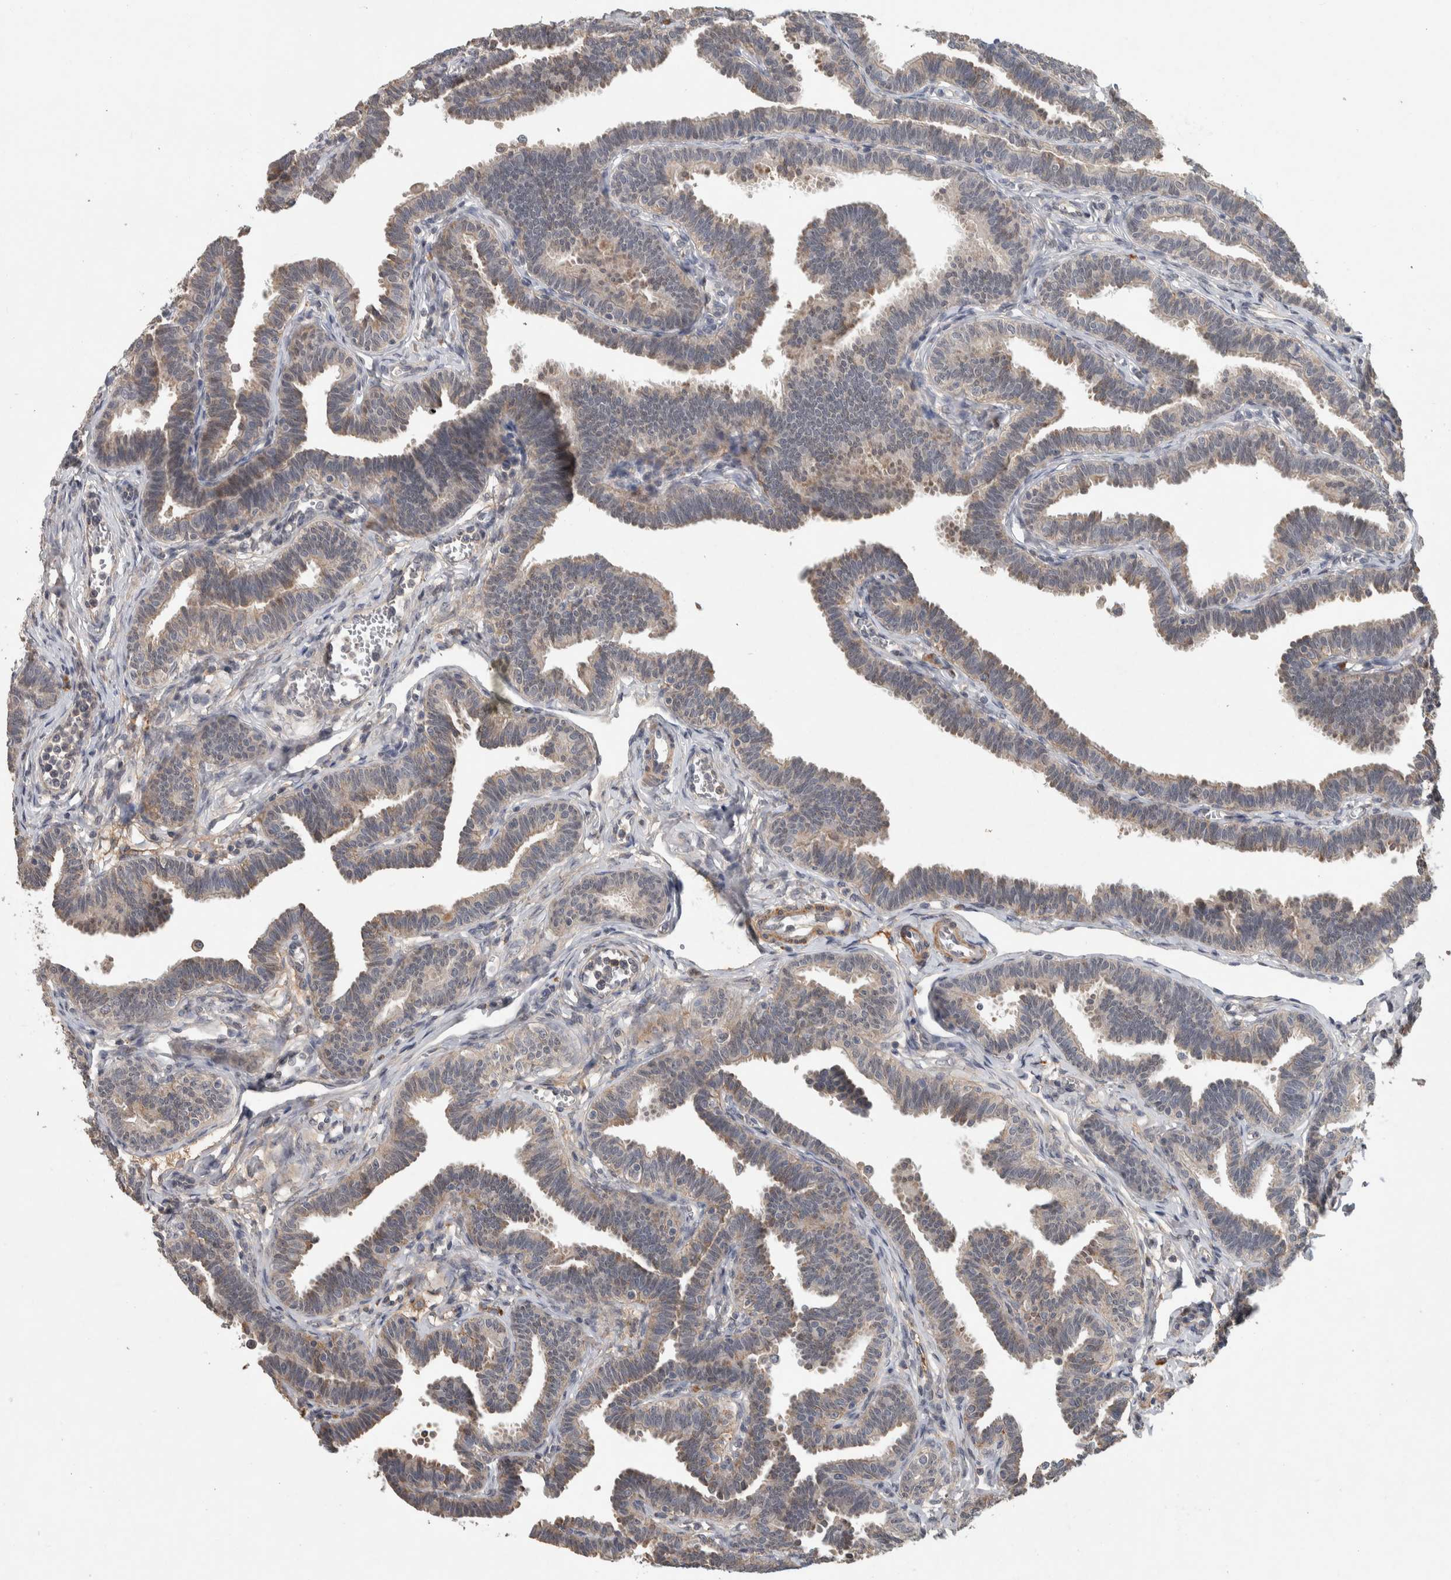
{"staining": {"intensity": "moderate", "quantity": "25%-75%", "location": "cytoplasmic/membranous"}, "tissue": "fallopian tube", "cell_type": "Glandular cells", "image_type": "normal", "snomed": [{"axis": "morphology", "description": "Normal tissue, NOS"}, {"axis": "topography", "description": "Fallopian tube"}, {"axis": "topography", "description": "Ovary"}], "caption": "A medium amount of moderate cytoplasmic/membranous expression is appreciated in about 25%-75% of glandular cells in unremarkable fallopian tube.", "gene": "CHRM3", "patient": {"sex": "female", "age": 23}}